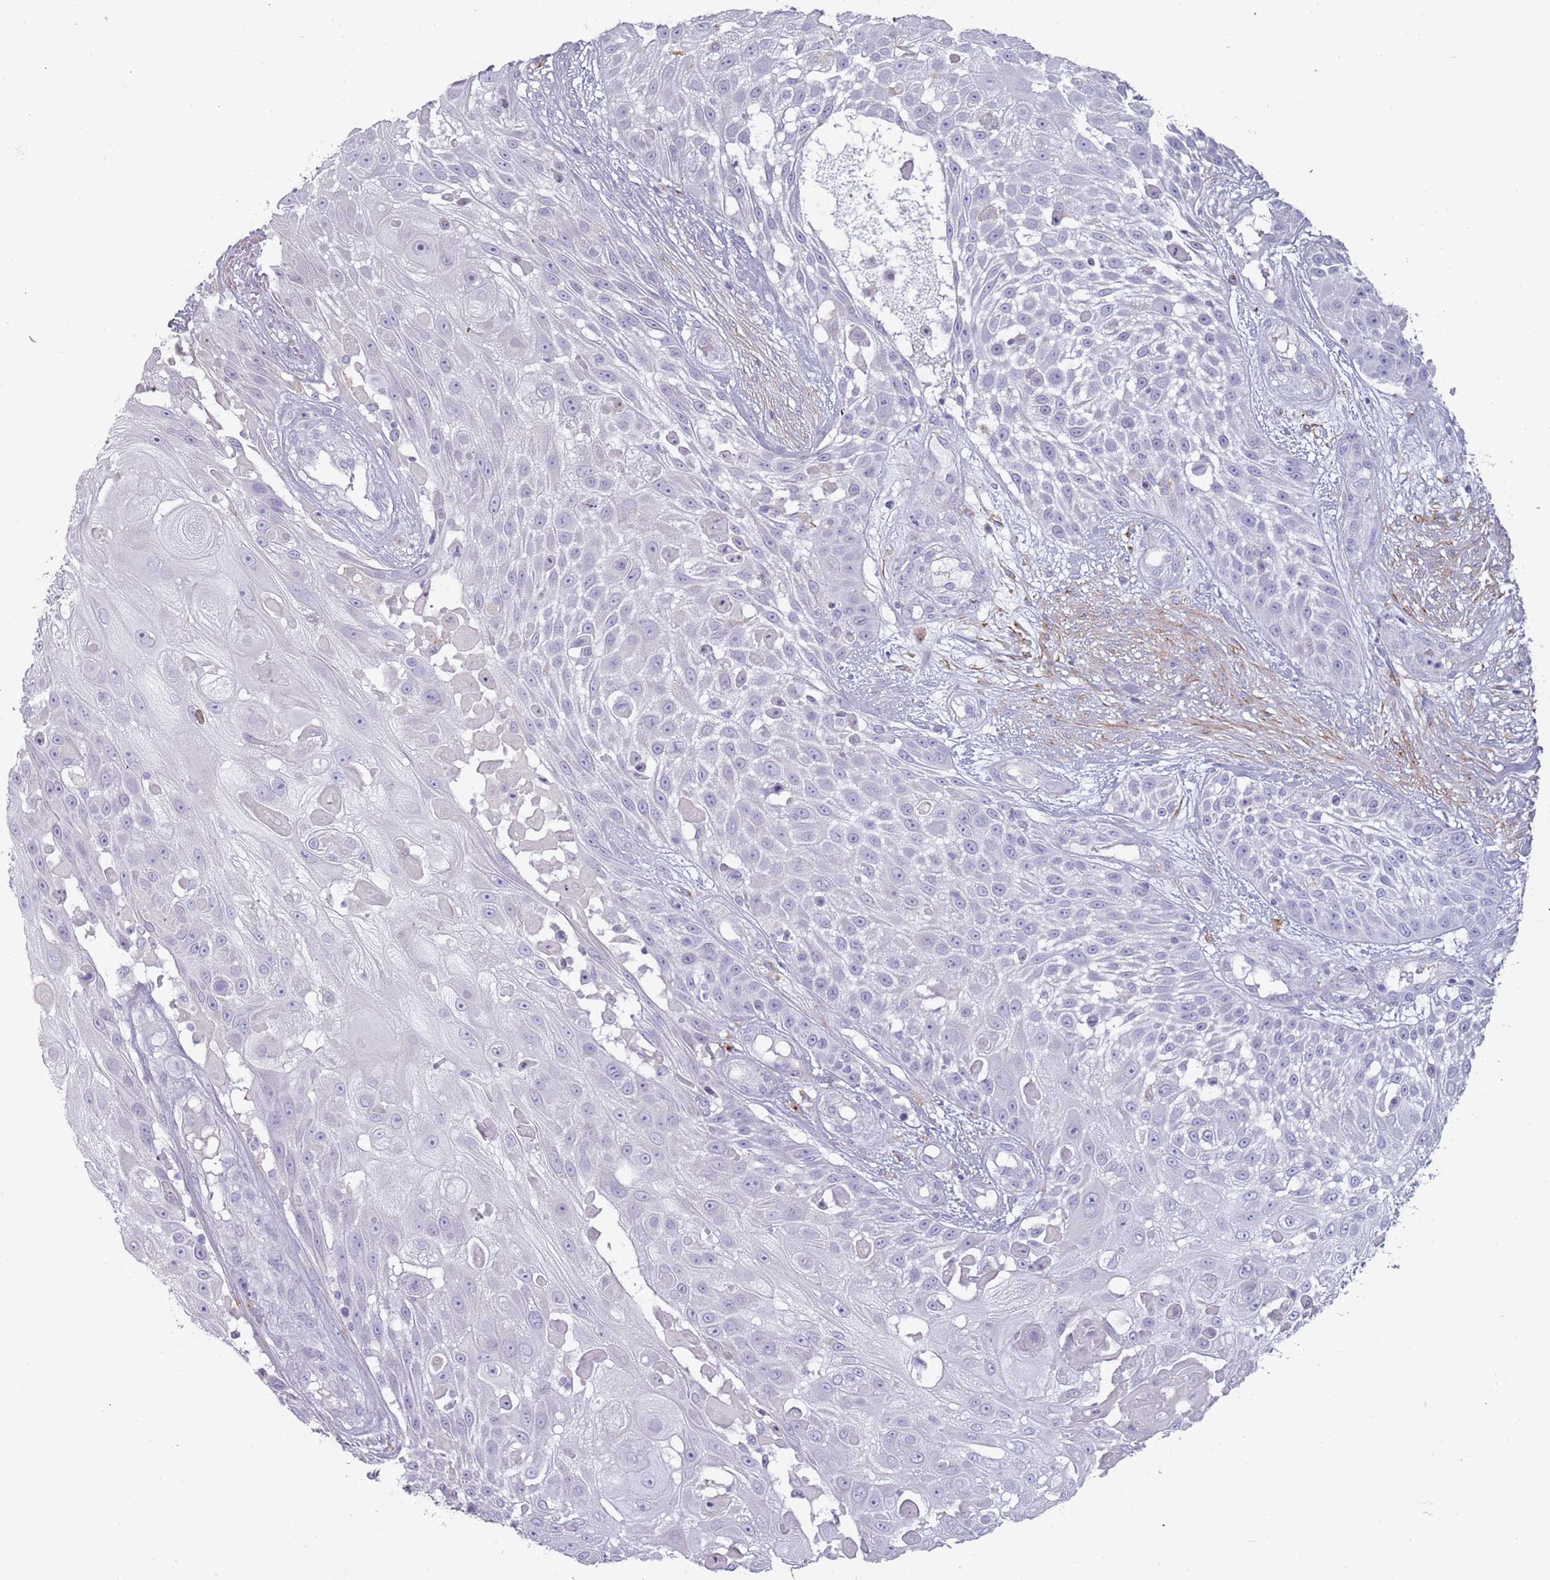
{"staining": {"intensity": "negative", "quantity": "none", "location": "none"}, "tissue": "skin cancer", "cell_type": "Tumor cells", "image_type": "cancer", "snomed": [{"axis": "morphology", "description": "Squamous cell carcinoma, NOS"}, {"axis": "topography", "description": "Skin"}], "caption": "There is no significant expression in tumor cells of skin cancer. (DAB (3,3'-diaminobenzidine) immunohistochemistry (IHC) with hematoxylin counter stain).", "gene": "COLEC12", "patient": {"sex": "female", "age": 86}}